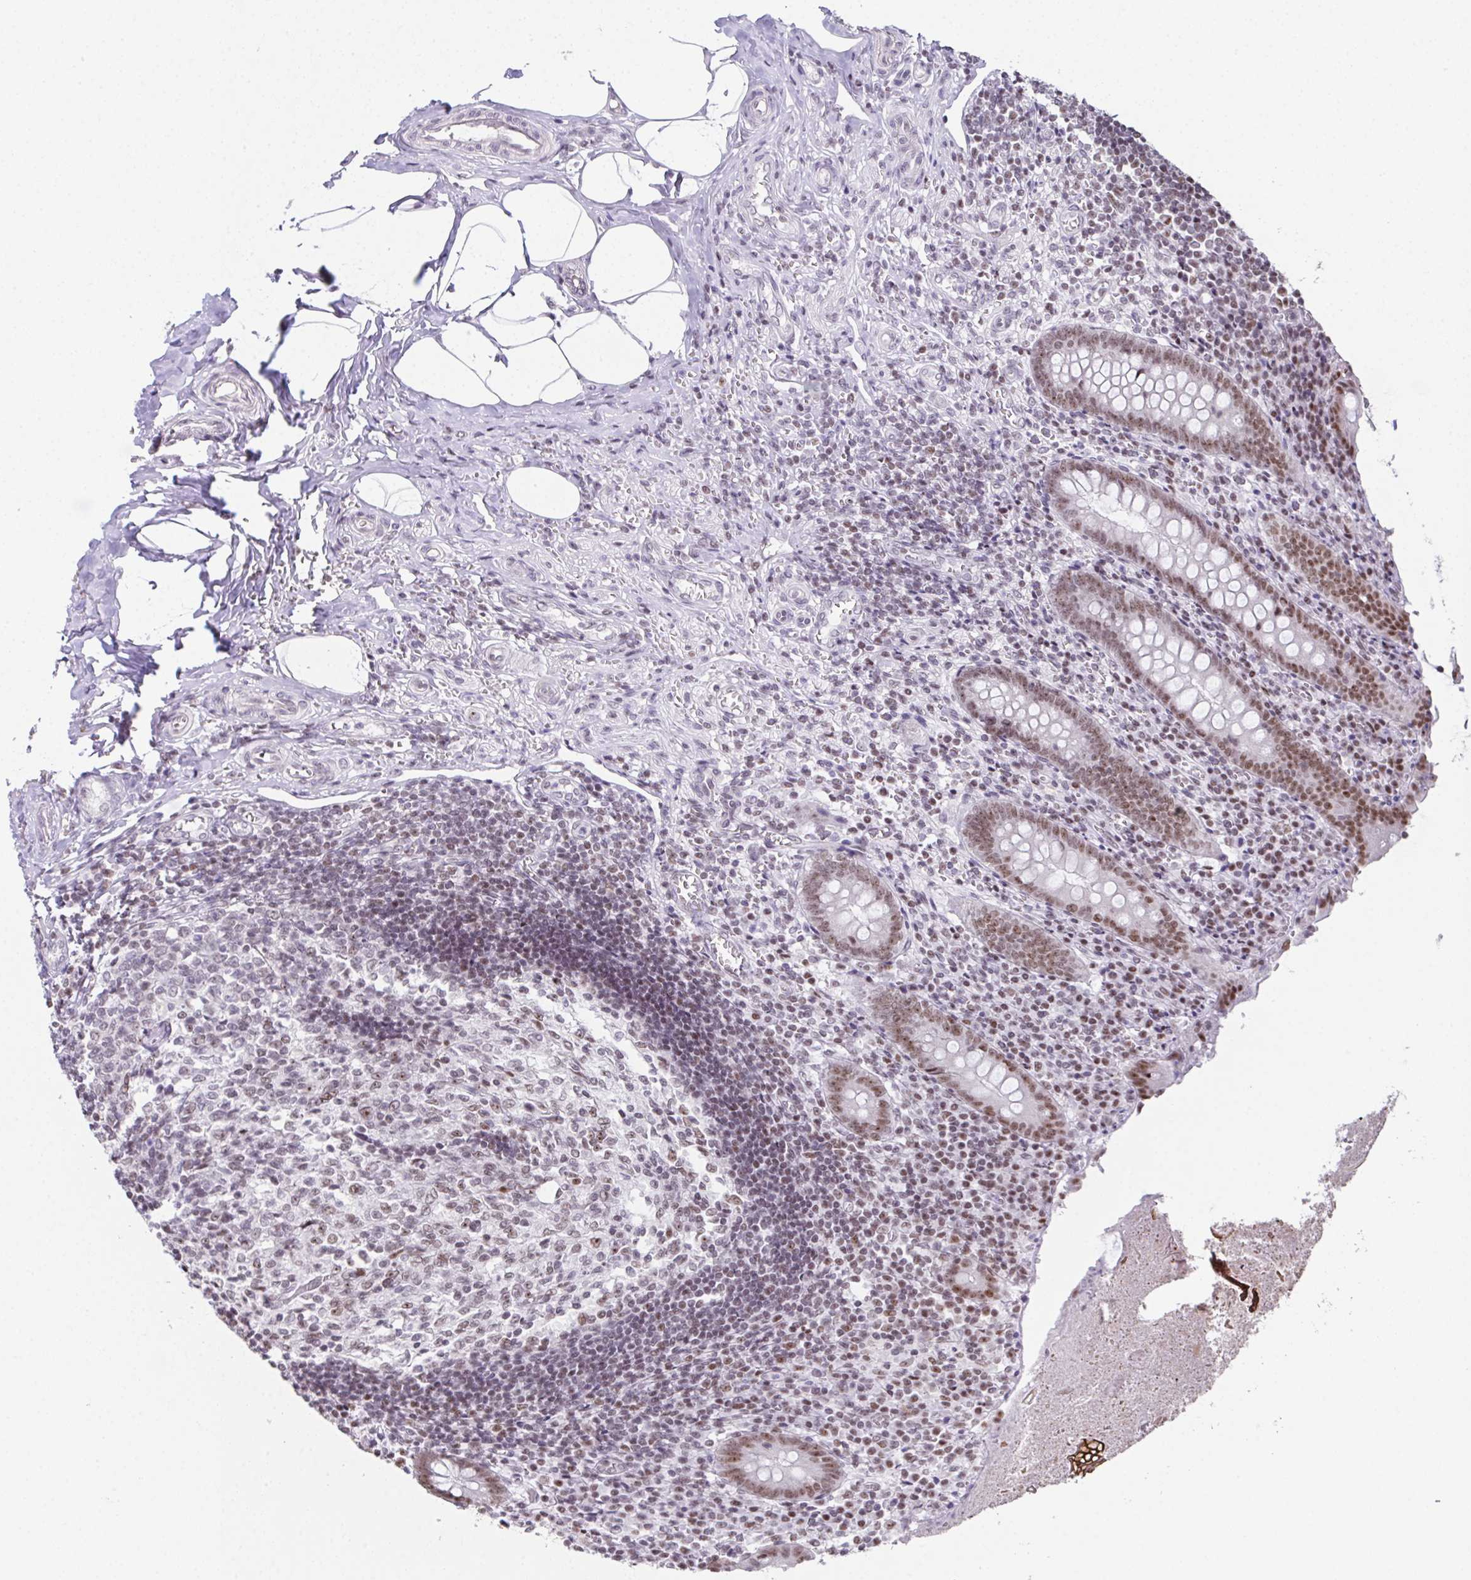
{"staining": {"intensity": "moderate", "quantity": ">75%", "location": "nuclear"}, "tissue": "appendix", "cell_type": "Glandular cells", "image_type": "normal", "snomed": [{"axis": "morphology", "description": "Normal tissue, NOS"}, {"axis": "topography", "description": "Appendix"}], "caption": "IHC (DAB) staining of normal human appendix shows moderate nuclear protein staining in about >75% of glandular cells.", "gene": "ZNF800", "patient": {"sex": "female", "age": 17}}